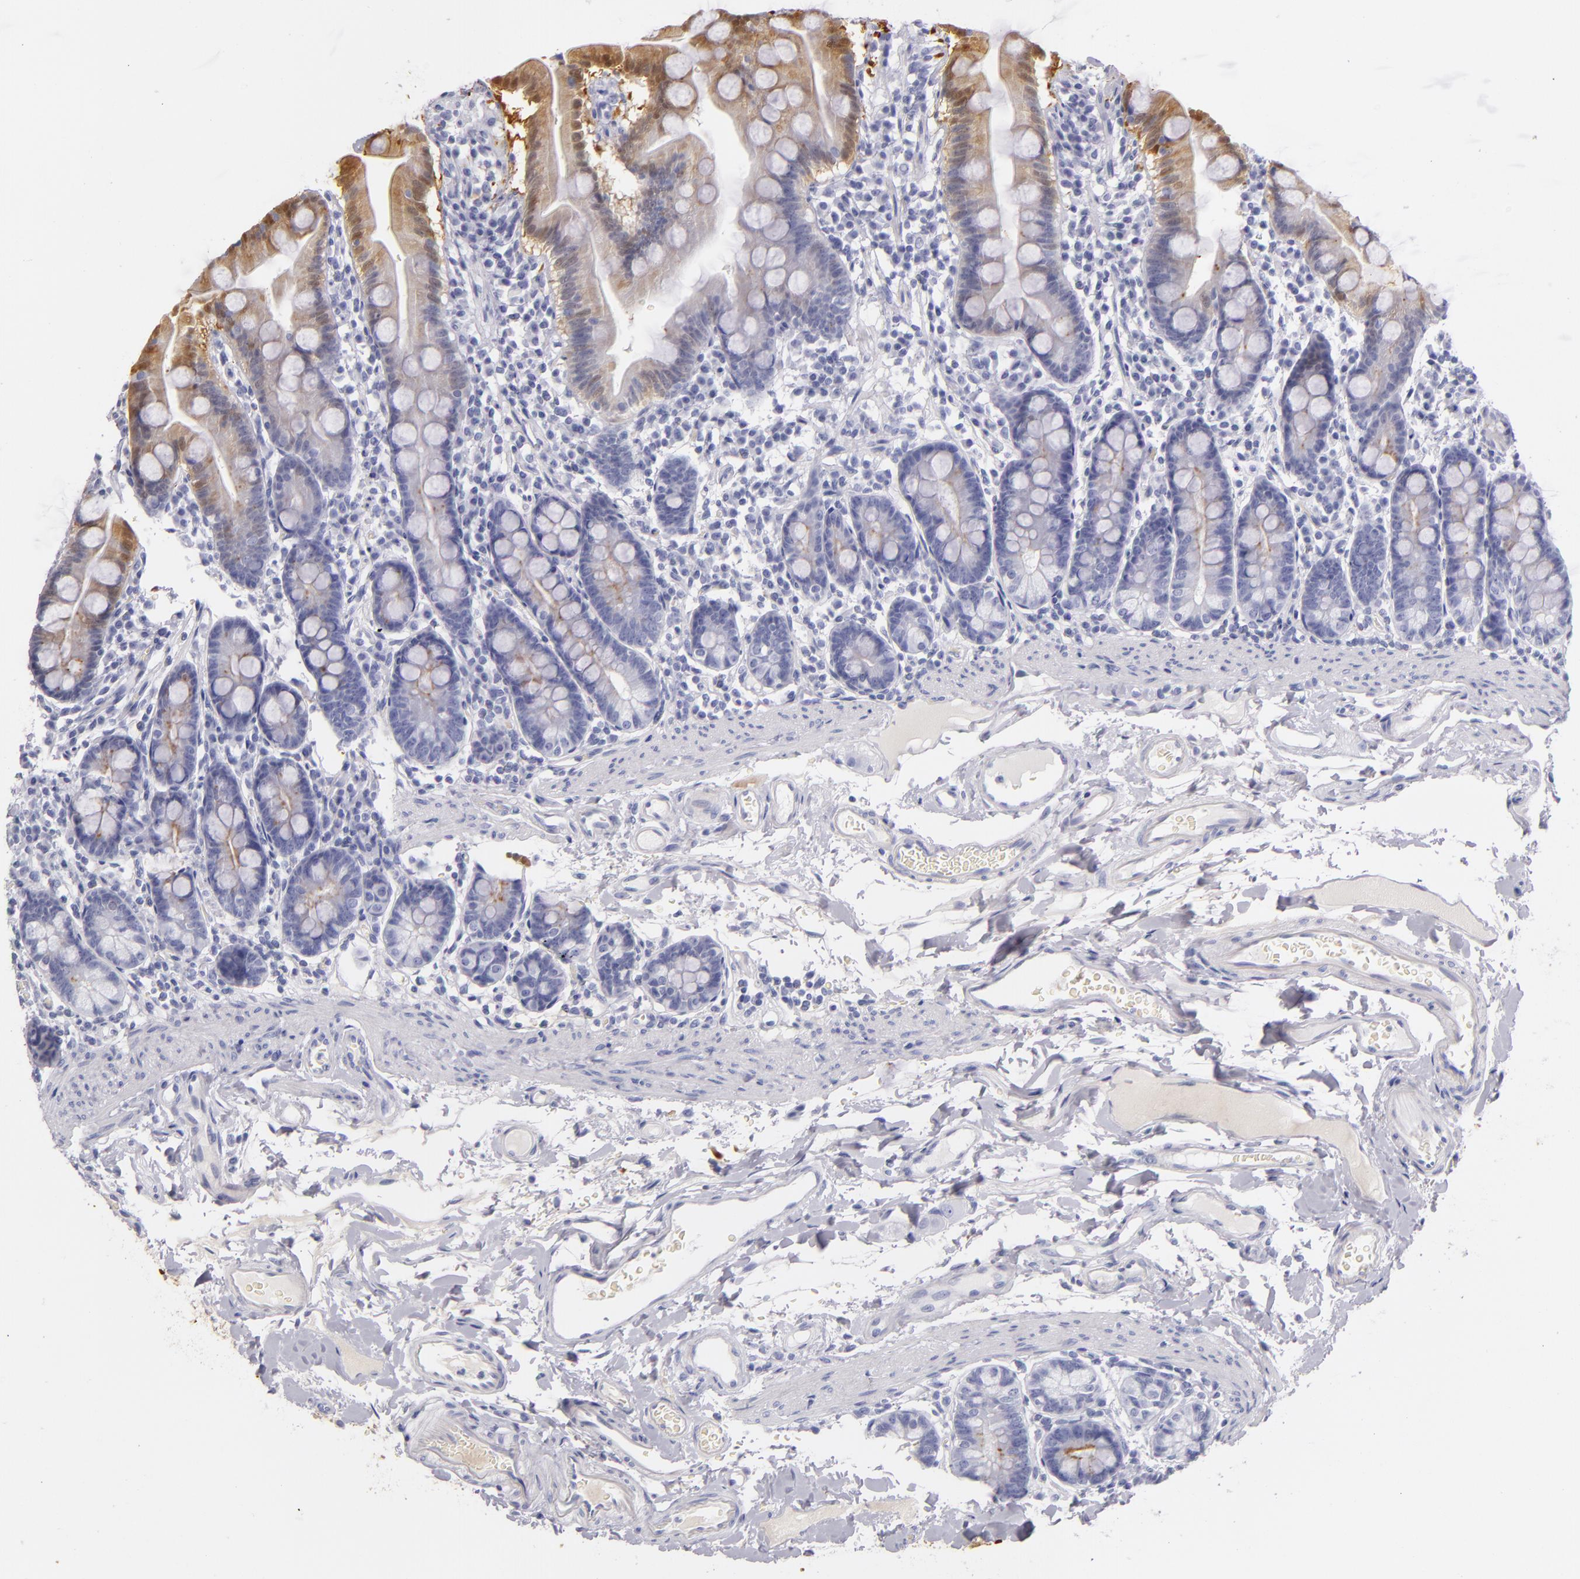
{"staining": {"intensity": "moderate", "quantity": "<25%", "location": "cytoplasmic/membranous"}, "tissue": "duodenum", "cell_type": "Glandular cells", "image_type": "normal", "snomed": [{"axis": "morphology", "description": "Normal tissue, NOS"}, {"axis": "topography", "description": "Duodenum"}], "caption": "Protein analysis of normal duodenum reveals moderate cytoplasmic/membranous expression in about <25% of glandular cells.", "gene": "FABP1", "patient": {"sex": "male", "age": 50}}